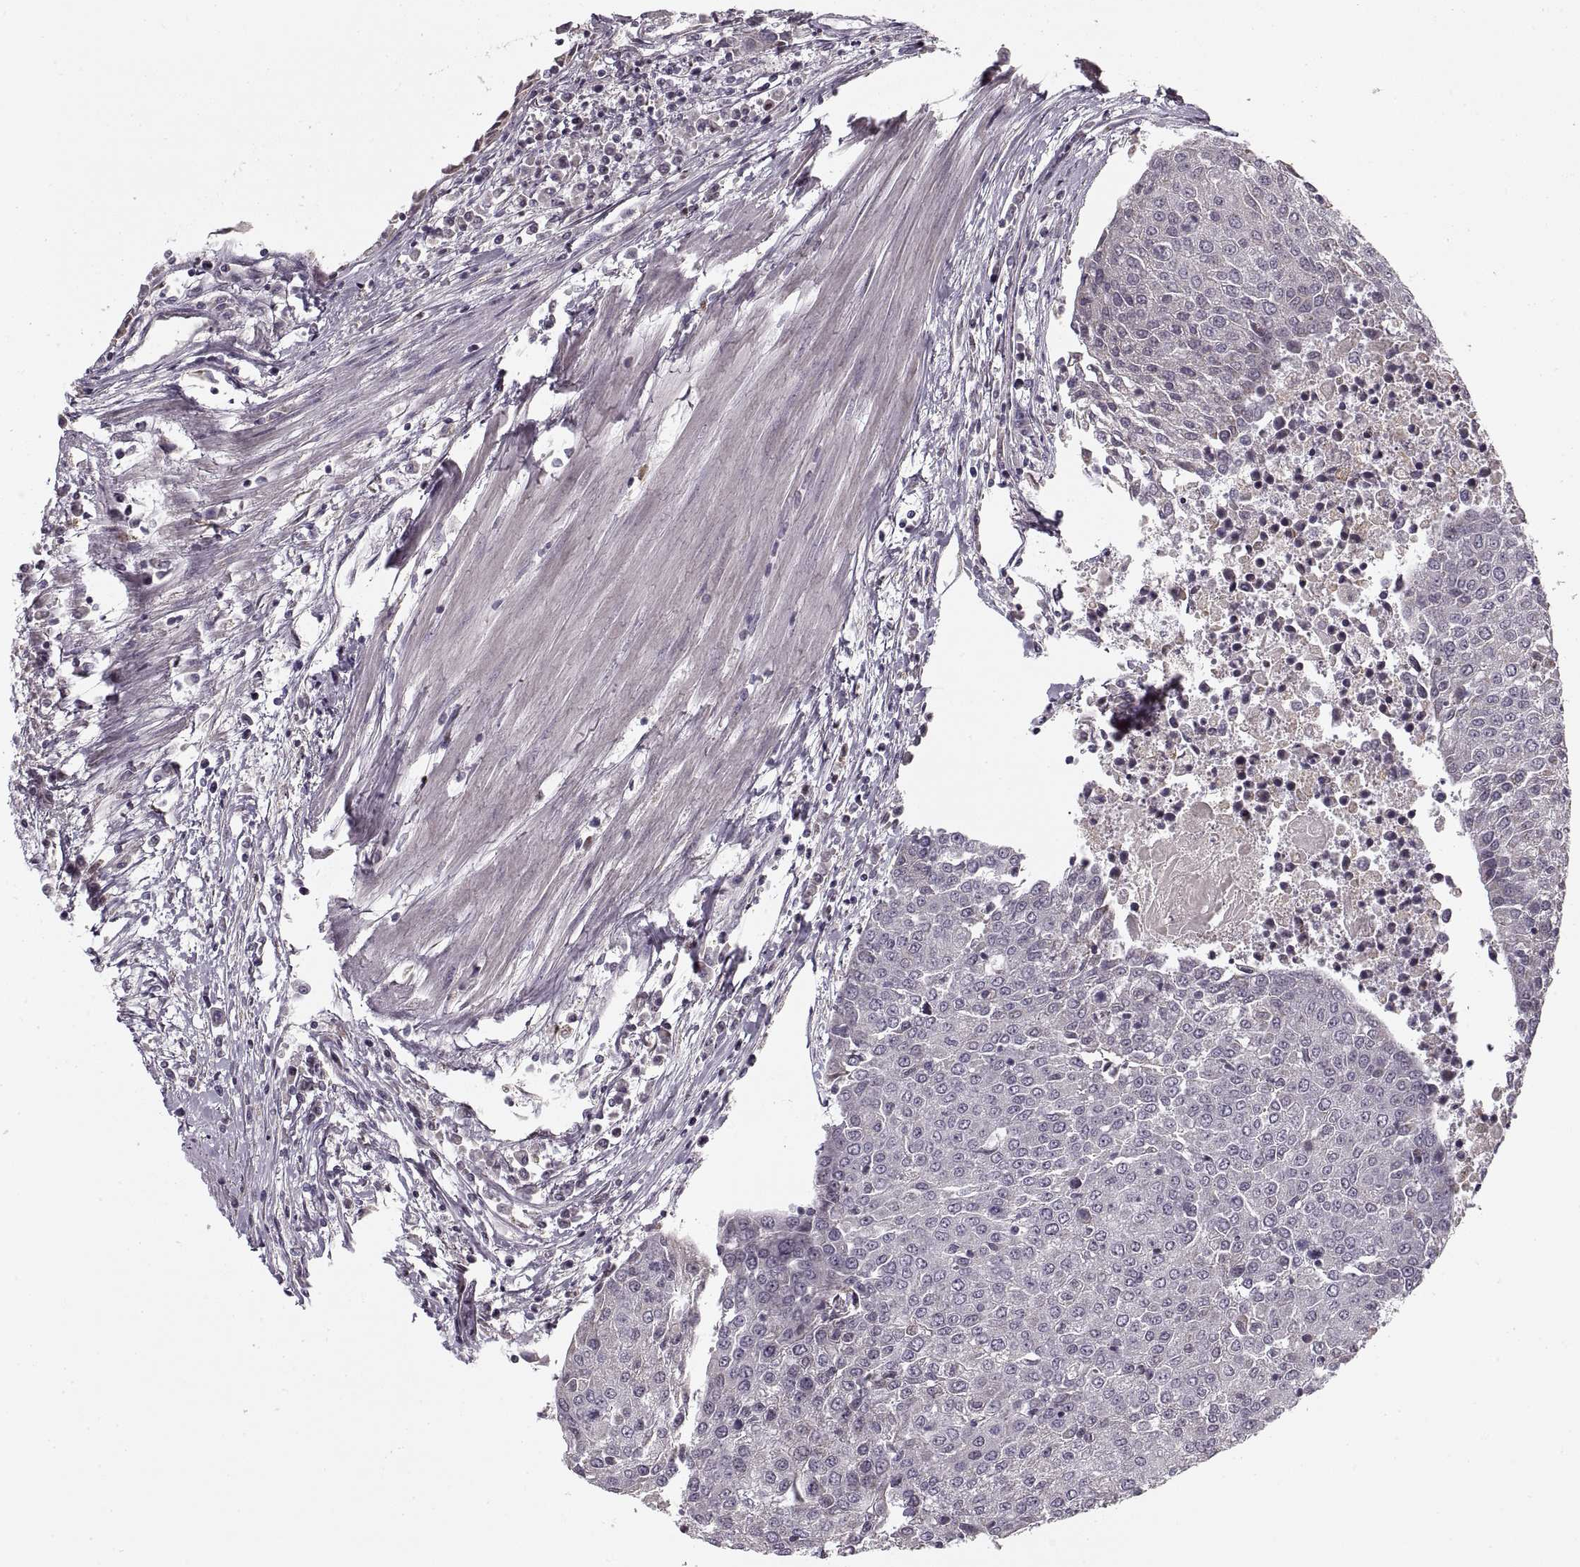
{"staining": {"intensity": "negative", "quantity": "none", "location": "none"}, "tissue": "urothelial cancer", "cell_type": "Tumor cells", "image_type": "cancer", "snomed": [{"axis": "morphology", "description": "Urothelial carcinoma, High grade"}, {"axis": "topography", "description": "Urinary bladder"}], "caption": "The histopathology image exhibits no significant positivity in tumor cells of urothelial cancer.", "gene": "ASIC3", "patient": {"sex": "female", "age": 85}}